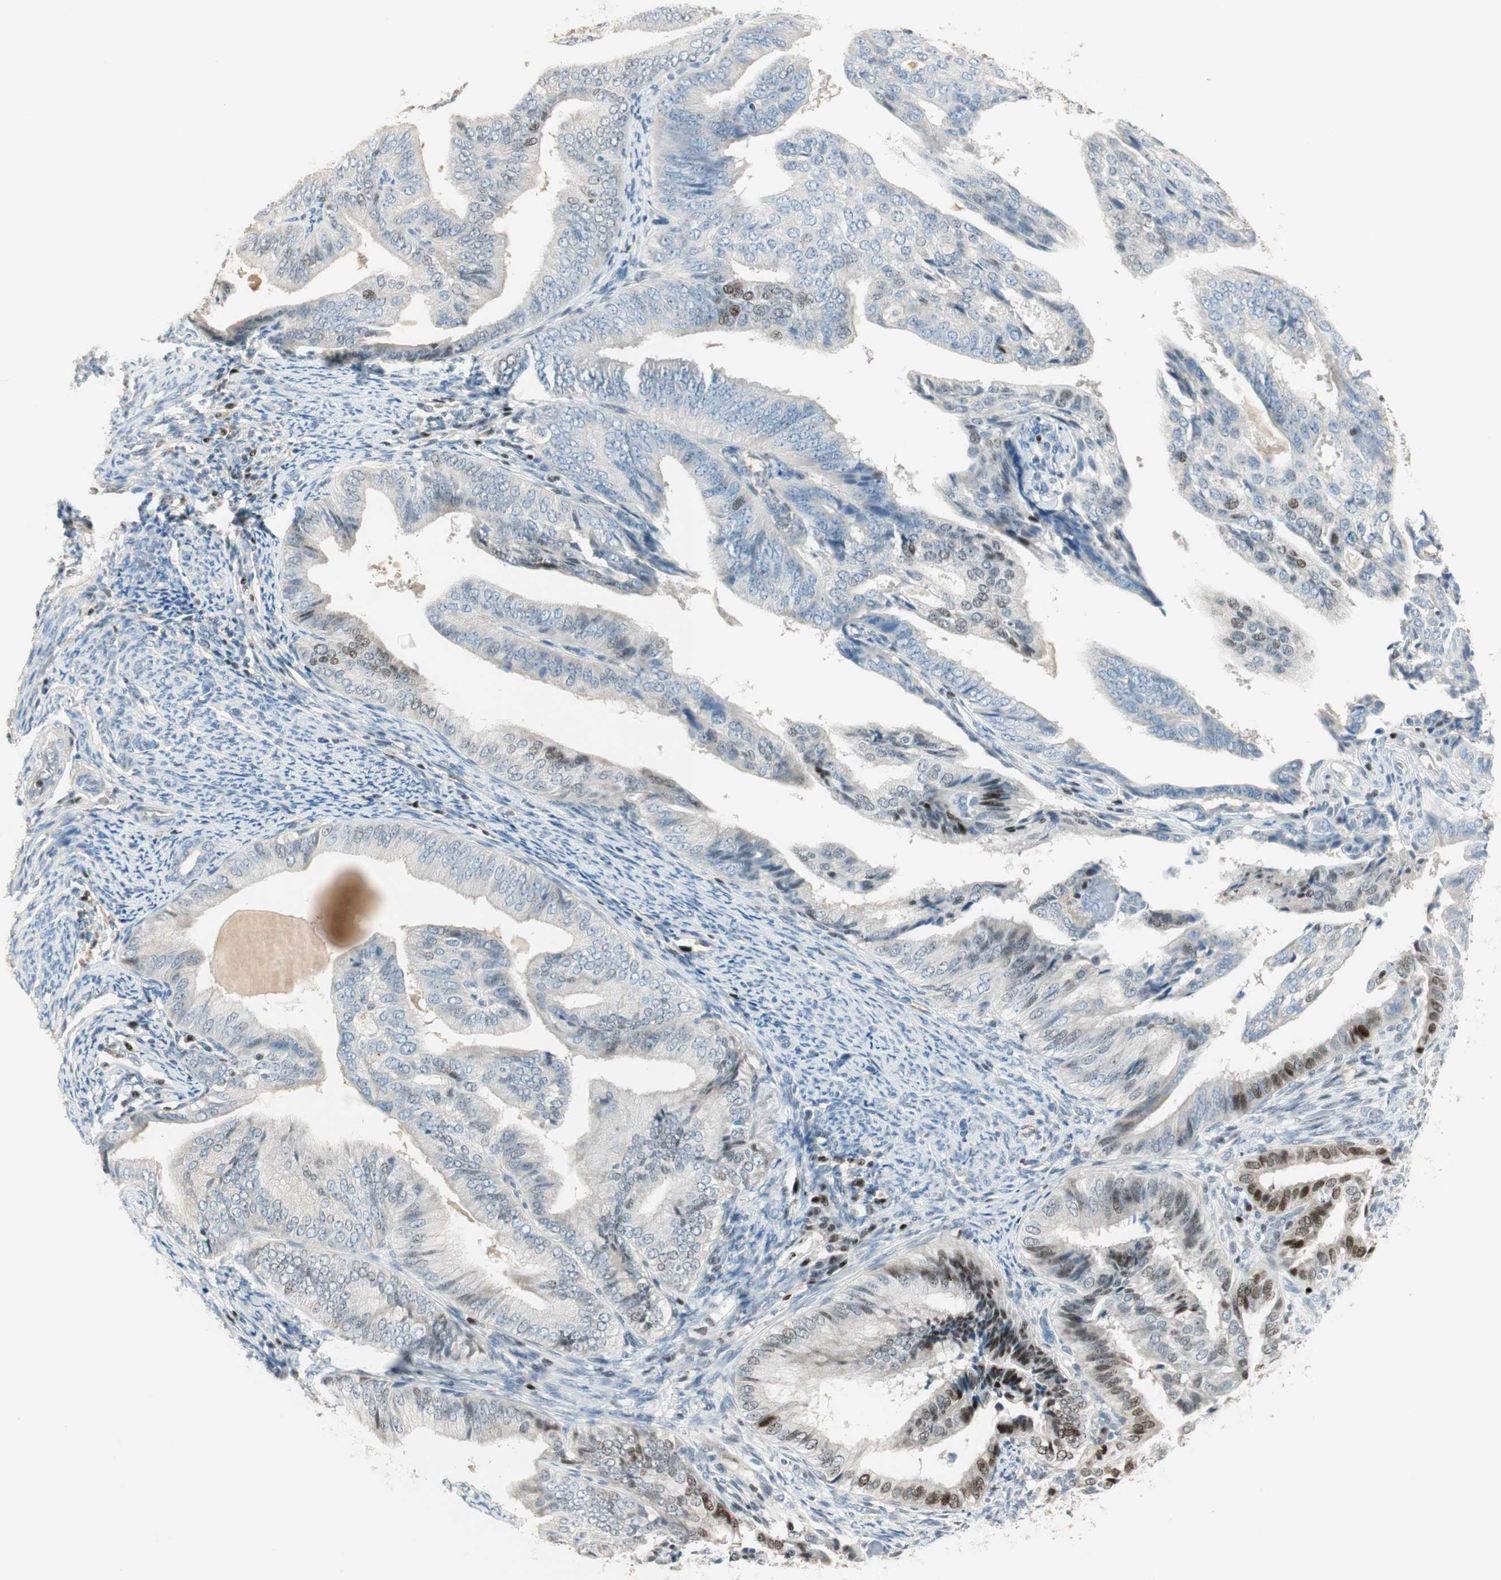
{"staining": {"intensity": "moderate", "quantity": "<25%", "location": "nuclear"}, "tissue": "endometrial cancer", "cell_type": "Tumor cells", "image_type": "cancer", "snomed": [{"axis": "morphology", "description": "Adenocarcinoma, NOS"}, {"axis": "topography", "description": "Endometrium"}], "caption": "A photomicrograph of human endometrial cancer stained for a protein displays moderate nuclear brown staining in tumor cells.", "gene": "RUNX2", "patient": {"sex": "female", "age": 58}}